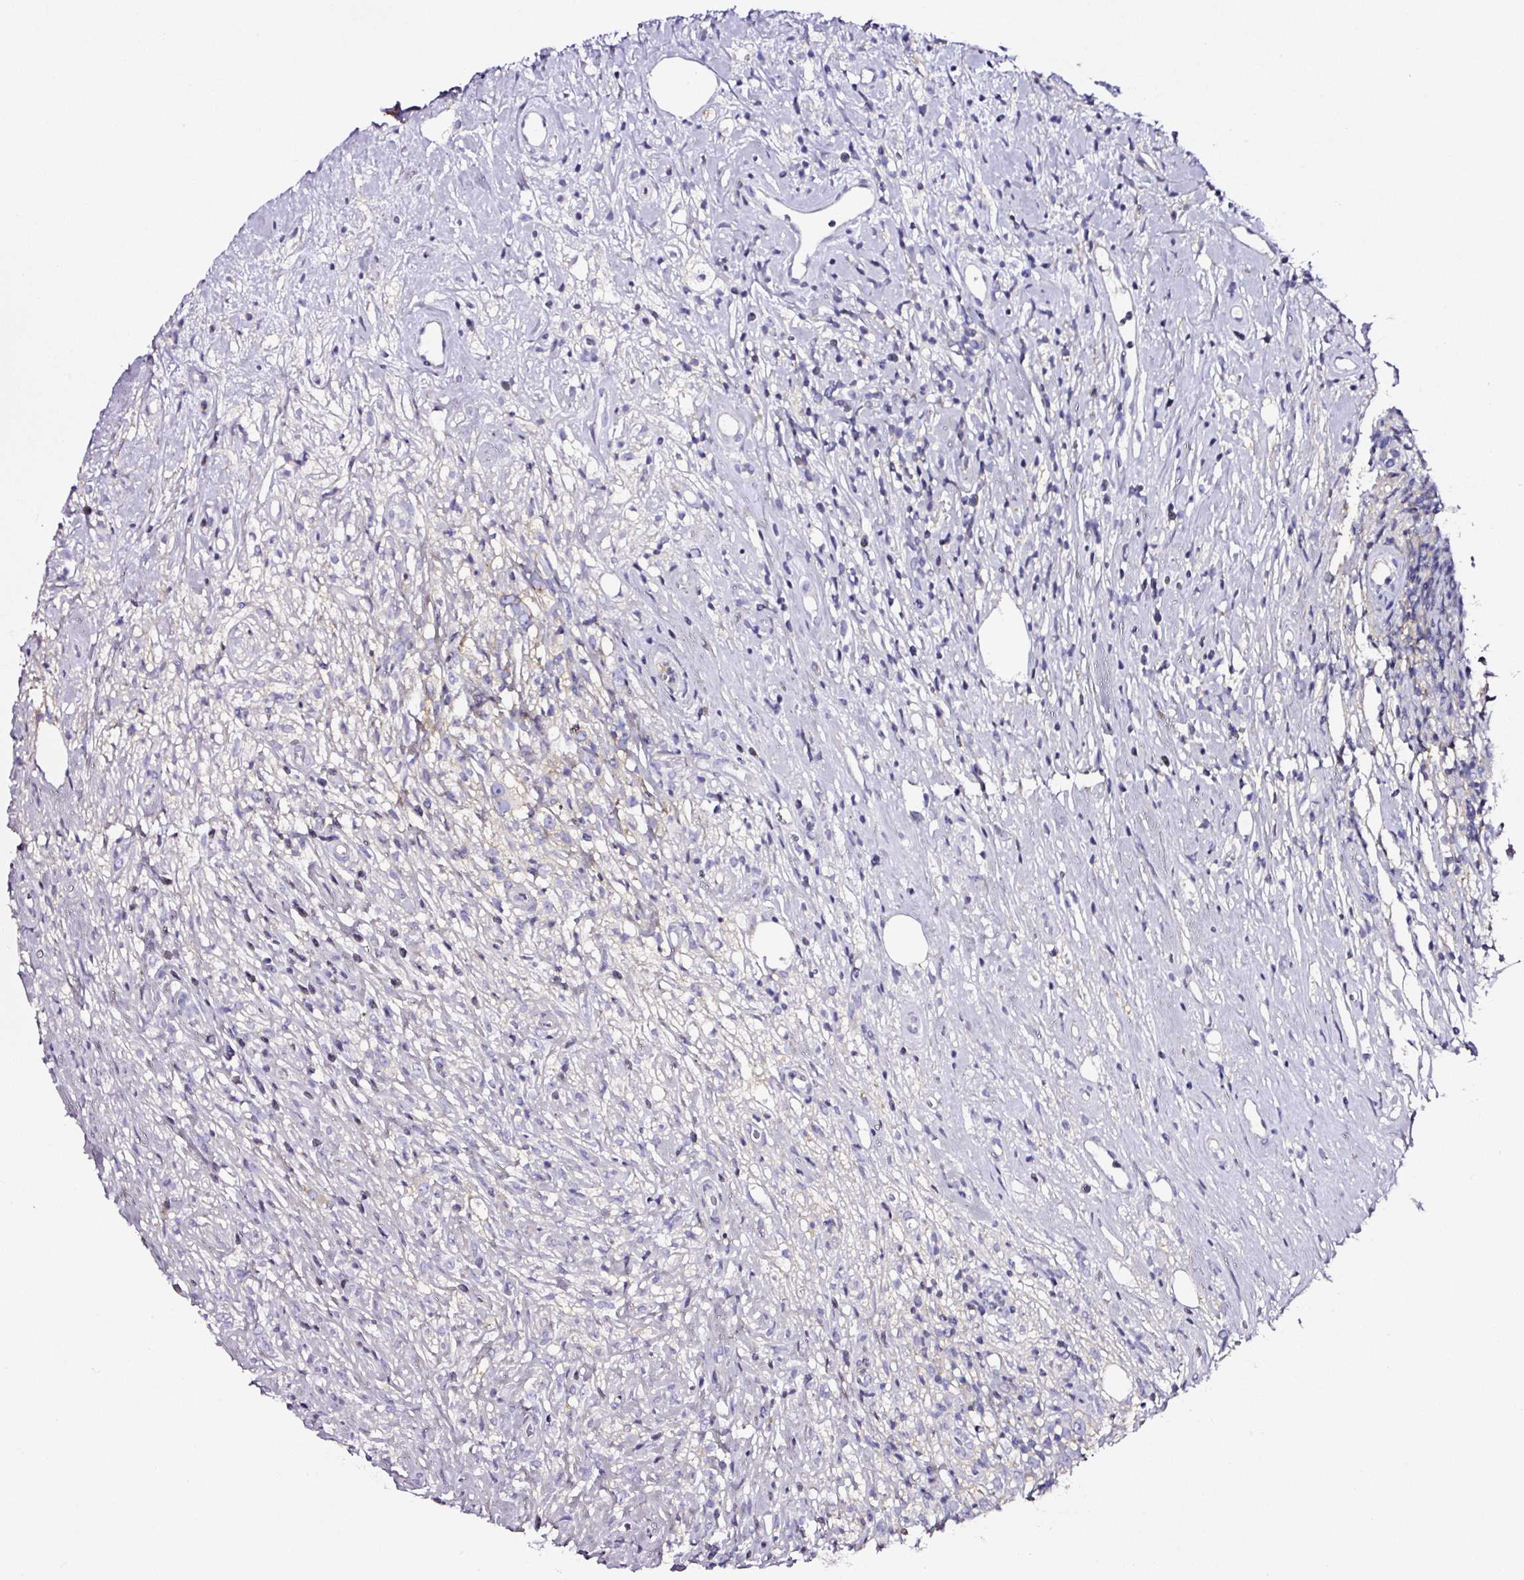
{"staining": {"intensity": "negative", "quantity": "none", "location": "none"}, "tissue": "lymphoma", "cell_type": "Tumor cells", "image_type": "cancer", "snomed": [{"axis": "morphology", "description": "Hodgkin's disease, NOS"}, {"axis": "topography", "description": "No Tissue"}], "caption": "High magnification brightfield microscopy of lymphoma stained with DAB (brown) and counterstained with hematoxylin (blue): tumor cells show no significant staining.", "gene": "CD47", "patient": {"sex": "female", "age": 21}}